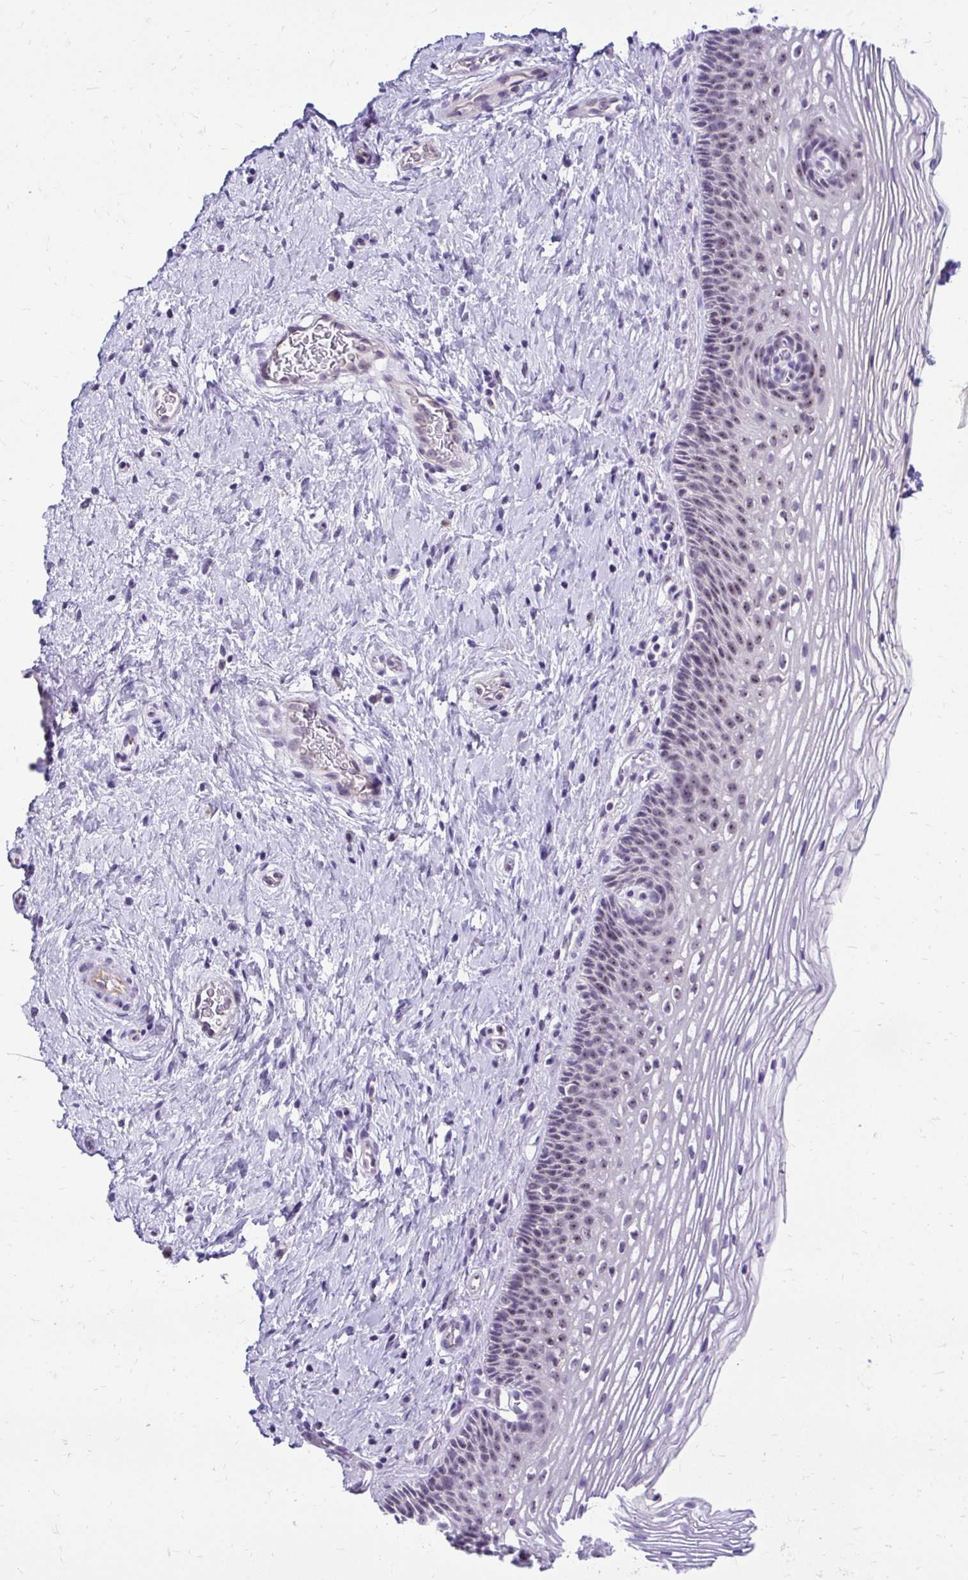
{"staining": {"intensity": "negative", "quantity": "none", "location": "none"}, "tissue": "cervix", "cell_type": "Glandular cells", "image_type": "normal", "snomed": [{"axis": "morphology", "description": "Normal tissue, NOS"}, {"axis": "topography", "description": "Cervix"}], "caption": "The micrograph shows no staining of glandular cells in unremarkable cervix. Nuclei are stained in blue.", "gene": "NIFK", "patient": {"sex": "female", "age": 34}}